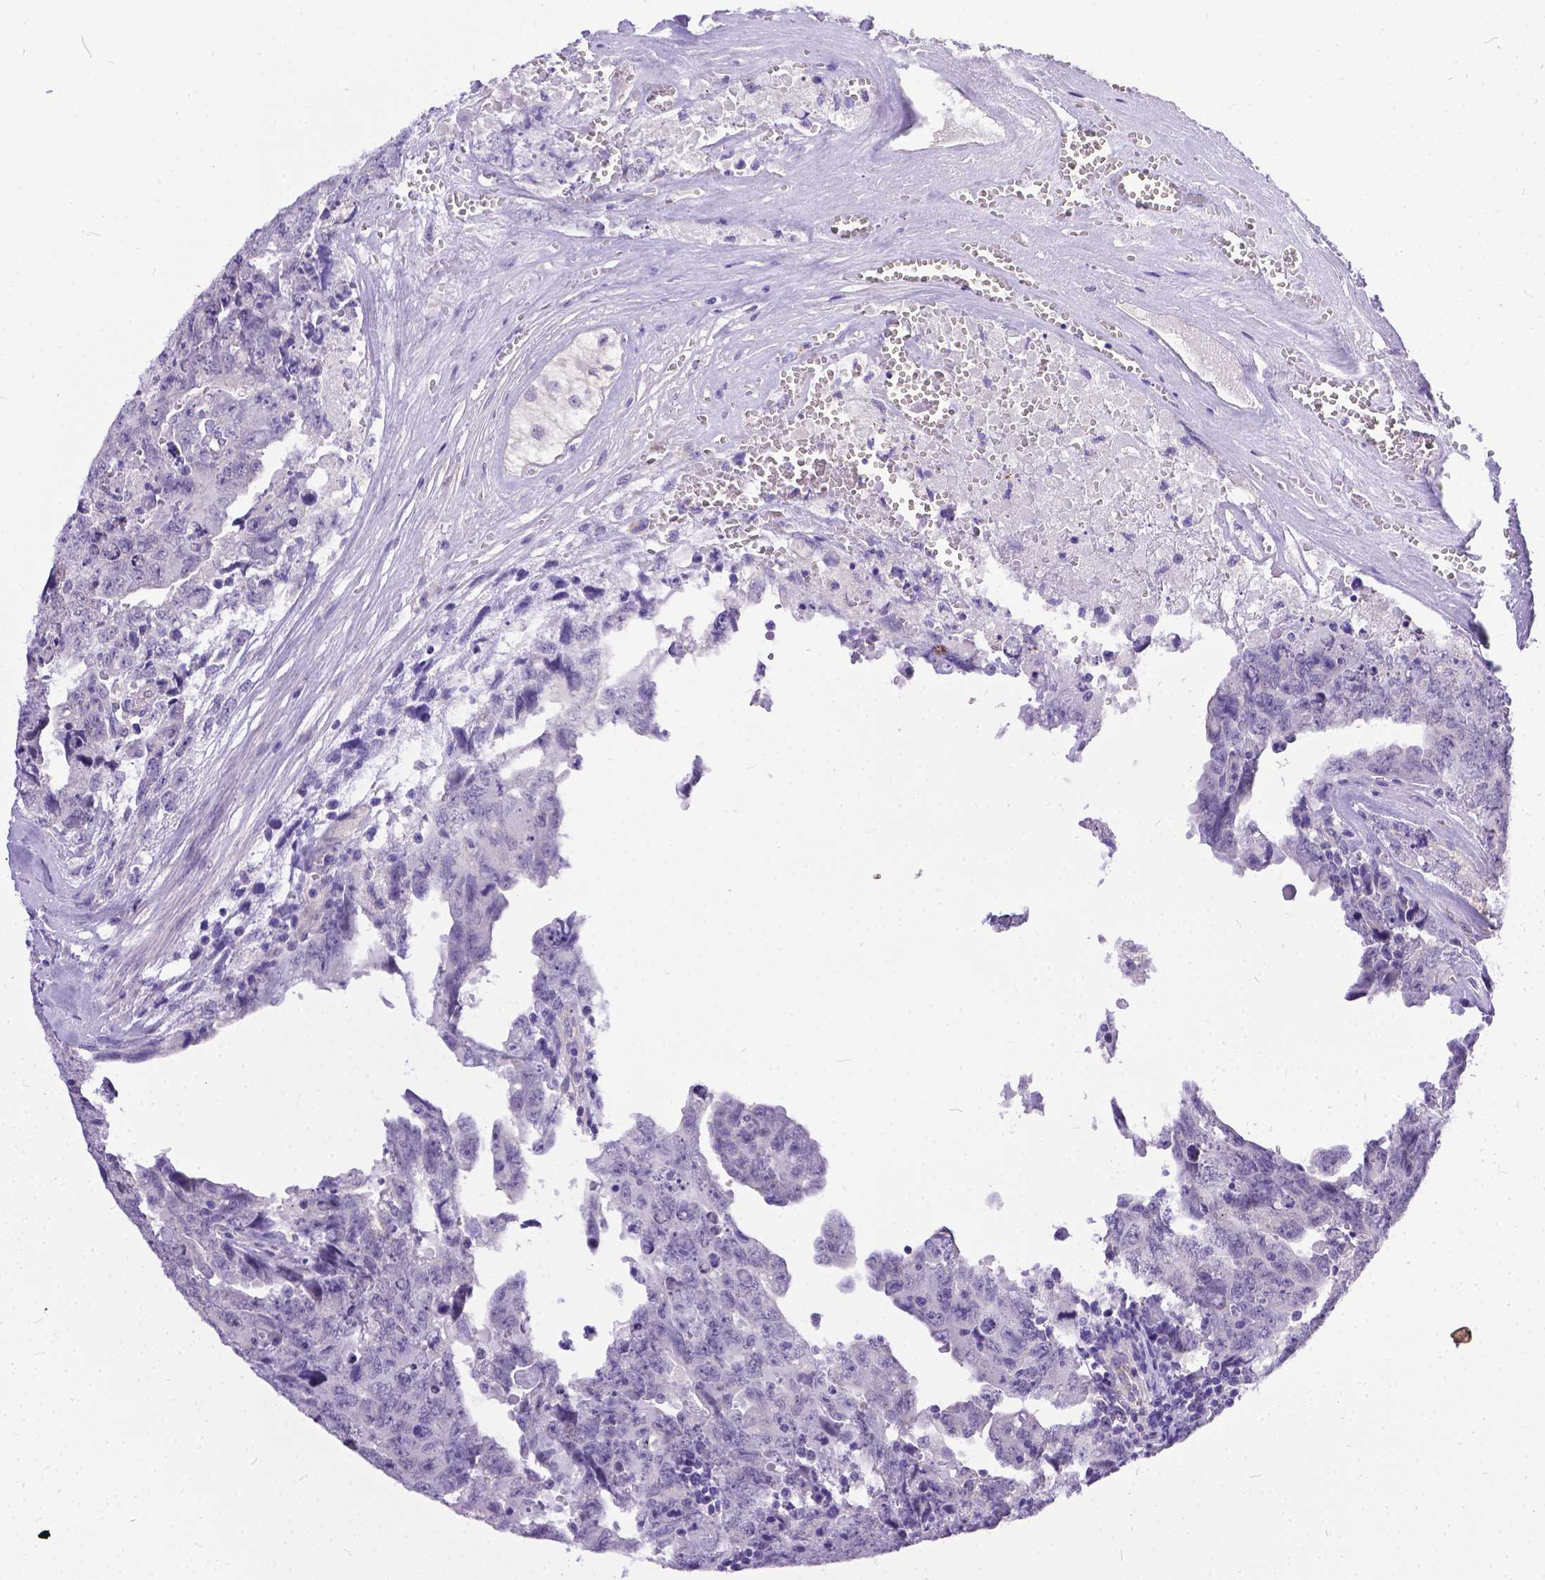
{"staining": {"intensity": "negative", "quantity": "none", "location": "none"}, "tissue": "testis cancer", "cell_type": "Tumor cells", "image_type": "cancer", "snomed": [{"axis": "morphology", "description": "Carcinoma, Embryonal, NOS"}, {"axis": "topography", "description": "Testis"}], "caption": "Immunohistochemistry of embryonal carcinoma (testis) reveals no positivity in tumor cells.", "gene": "DLEC1", "patient": {"sex": "male", "age": 24}}